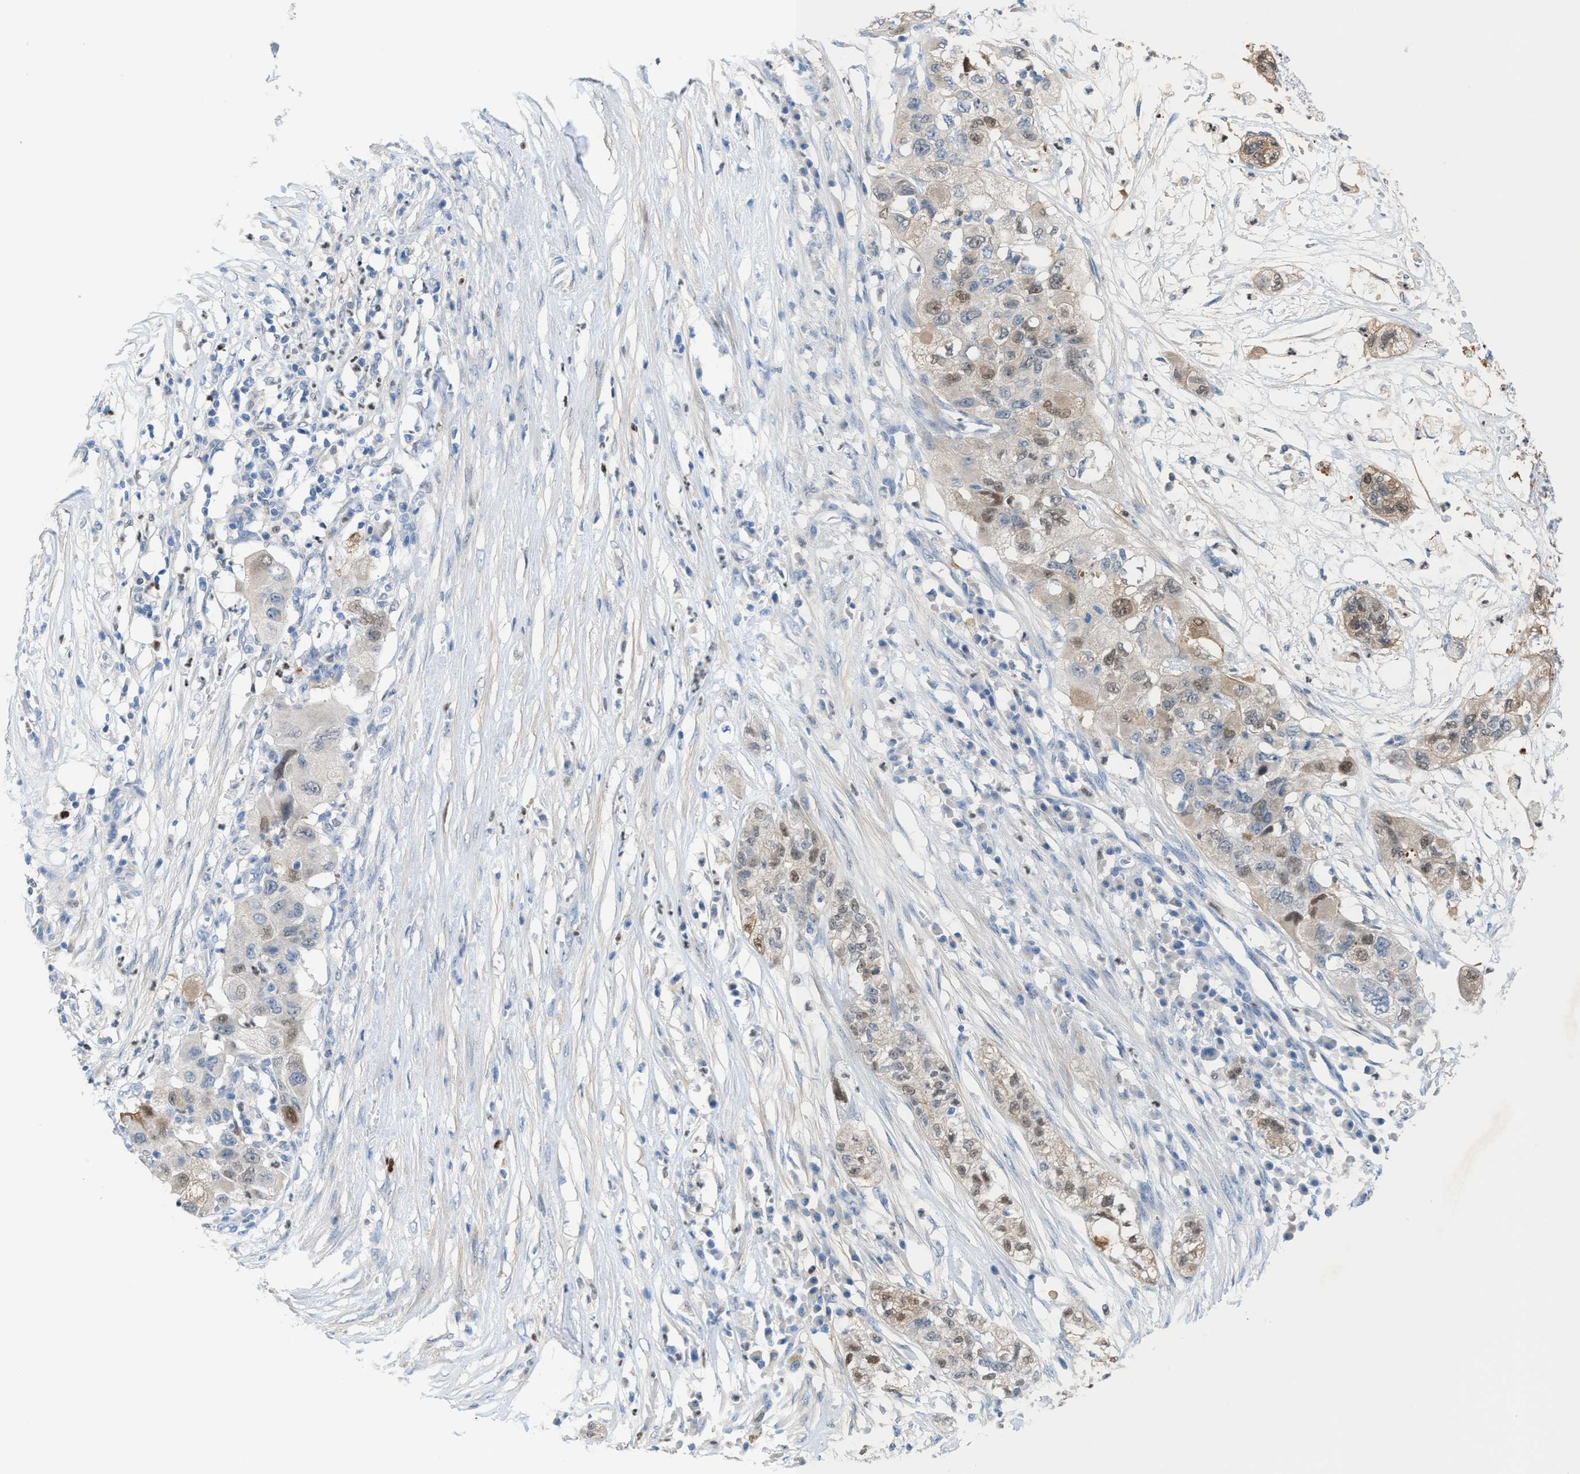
{"staining": {"intensity": "moderate", "quantity": "<25%", "location": "nuclear"}, "tissue": "pancreatic cancer", "cell_type": "Tumor cells", "image_type": "cancer", "snomed": [{"axis": "morphology", "description": "Adenocarcinoma, NOS"}, {"axis": "topography", "description": "Pancreas"}], "caption": "Pancreatic cancer (adenocarcinoma) stained for a protein displays moderate nuclear positivity in tumor cells.", "gene": "PPM1D", "patient": {"sex": "female", "age": 78}}